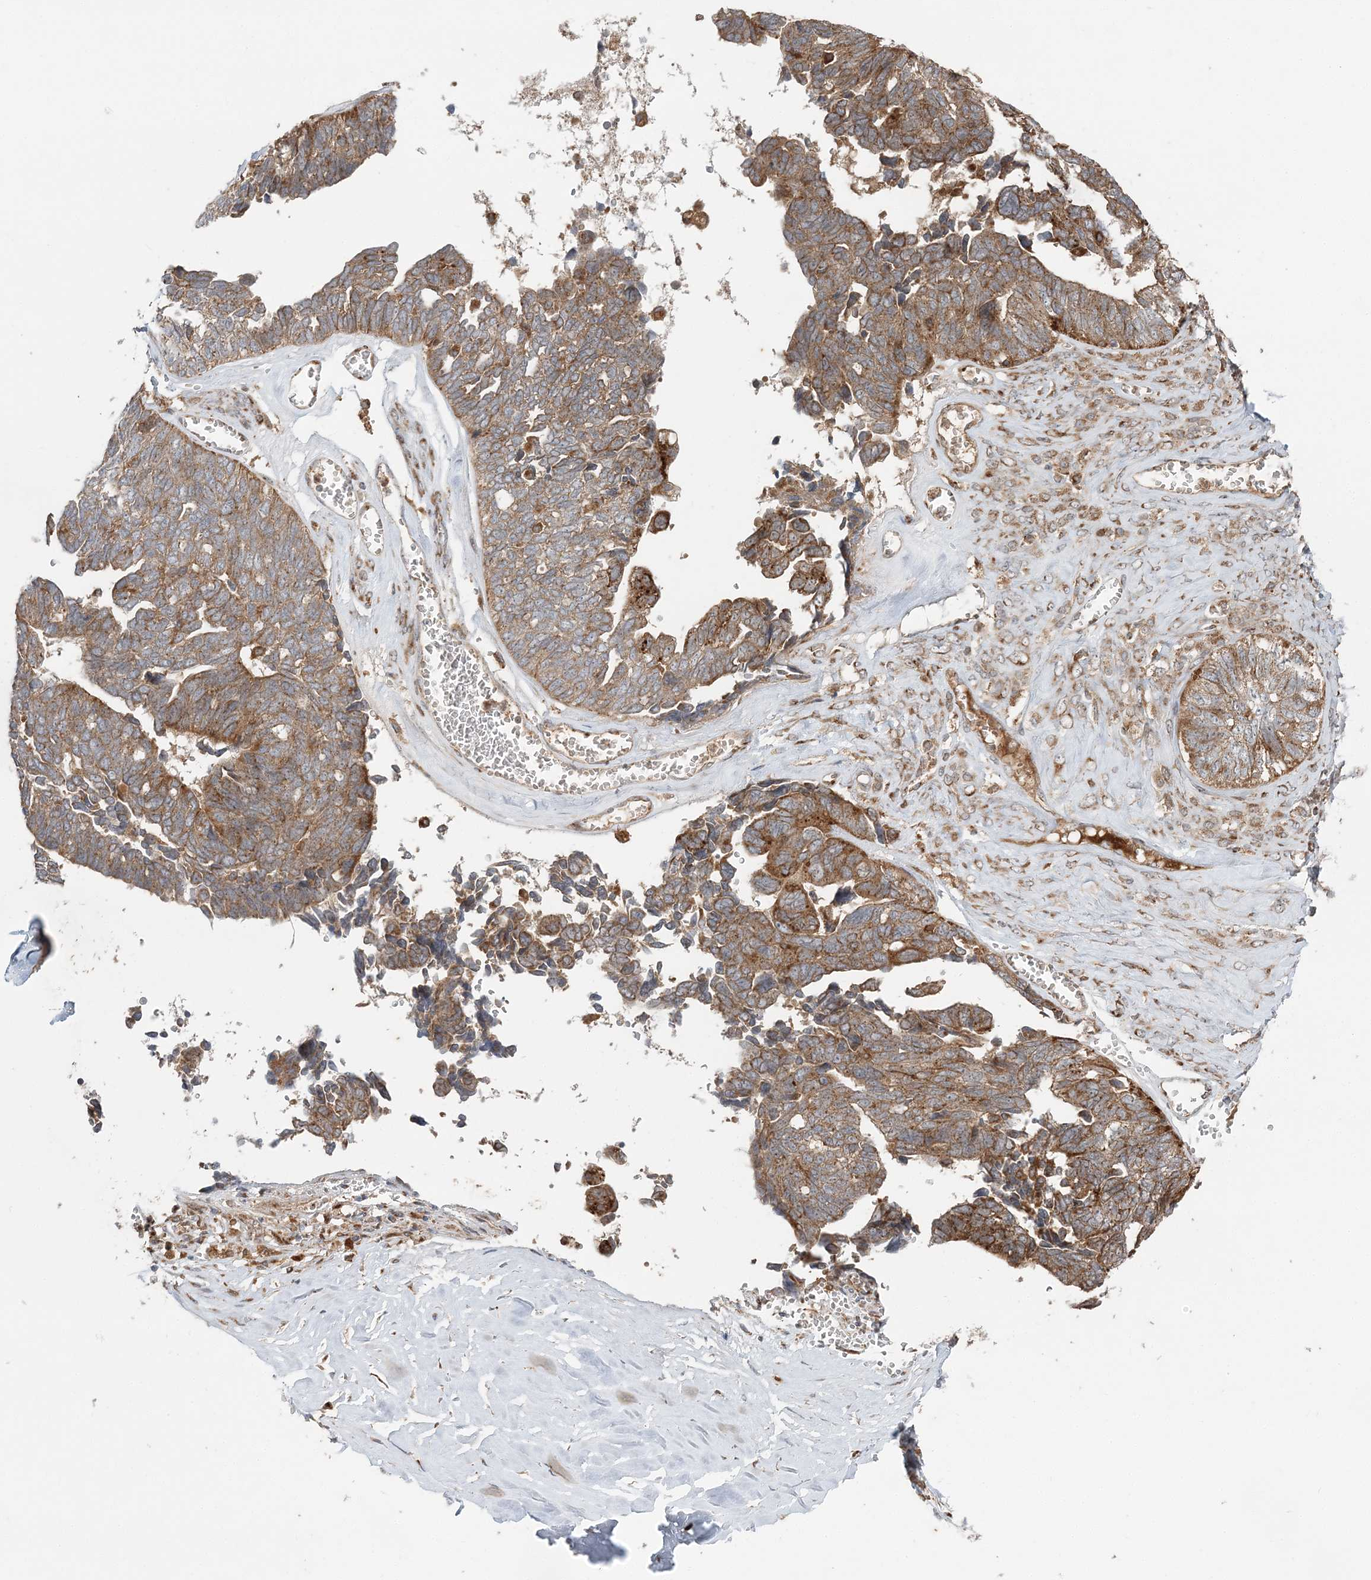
{"staining": {"intensity": "moderate", "quantity": ">75%", "location": "cytoplasmic/membranous"}, "tissue": "ovarian cancer", "cell_type": "Tumor cells", "image_type": "cancer", "snomed": [{"axis": "morphology", "description": "Cystadenocarcinoma, serous, NOS"}, {"axis": "topography", "description": "Ovary"}], "caption": "The micrograph exhibits a brown stain indicating the presence of a protein in the cytoplasmic/membranous of tumor cells in serous cystadenocarcinoma (ovarian).", "gene": "ABCC3", "patient": {"sex": "female", "age": 79}}